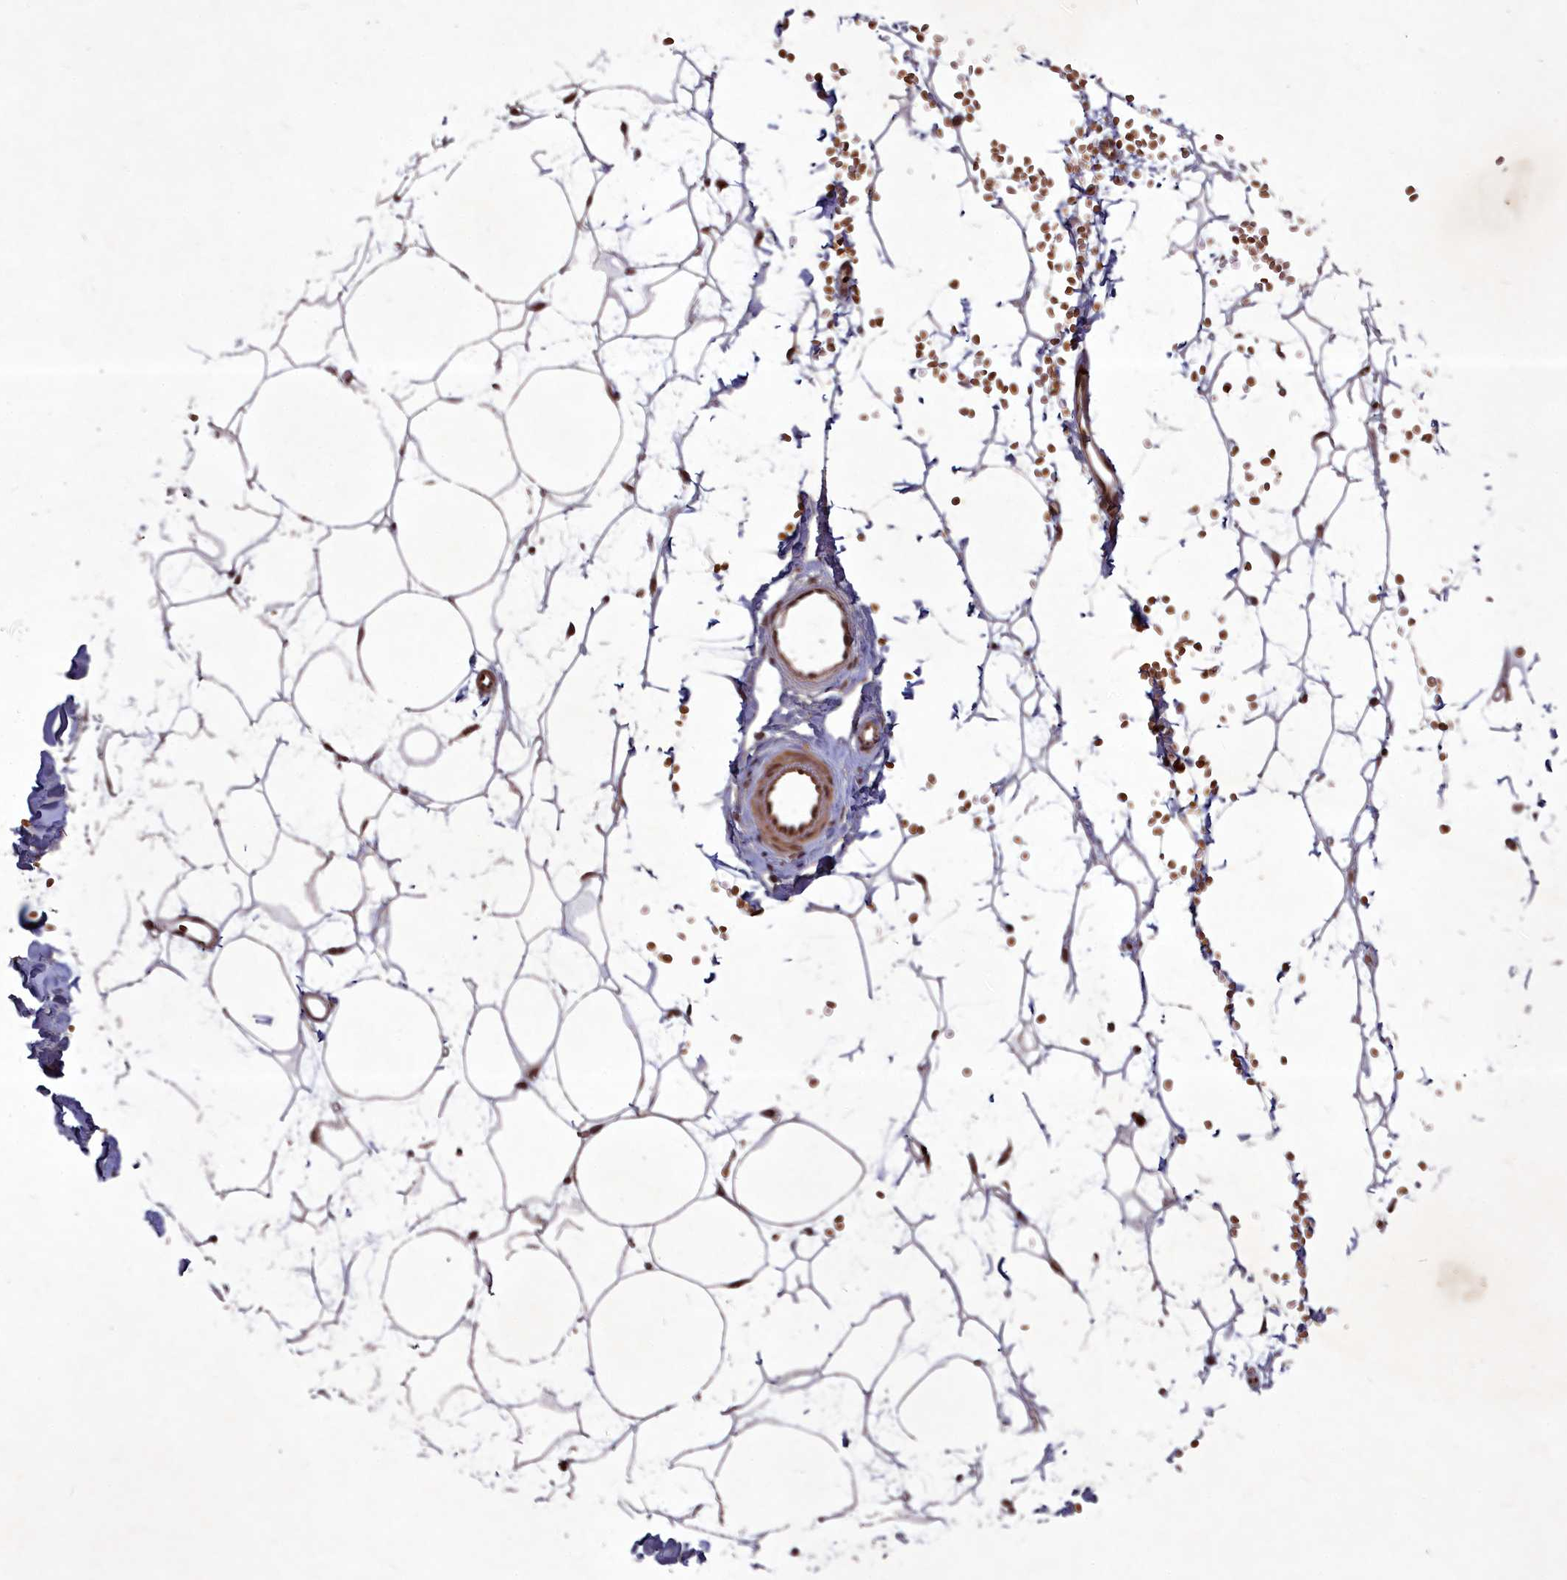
{"staining": {"intensity": "moderate", "quantity": ">75%", "location": "nuclear"}, "tissue": "adipose tissue", "cell_type": "Adipocytes", "image_type": "normal", "snomed": [{"axis": "morphology", "description": "Normal tissue, NOS"}, {"axis": "topography", "description": "Breast"}], "caption": "Immunohistochemistry photomicrograph of normal adipose tissue stained for a protein (brown), which demonstrates medium levels of moderate nuclear staining in about >75% of adipocytes.", "gene": "SRMS", "patient": {"sex": "female", "age": 23}}